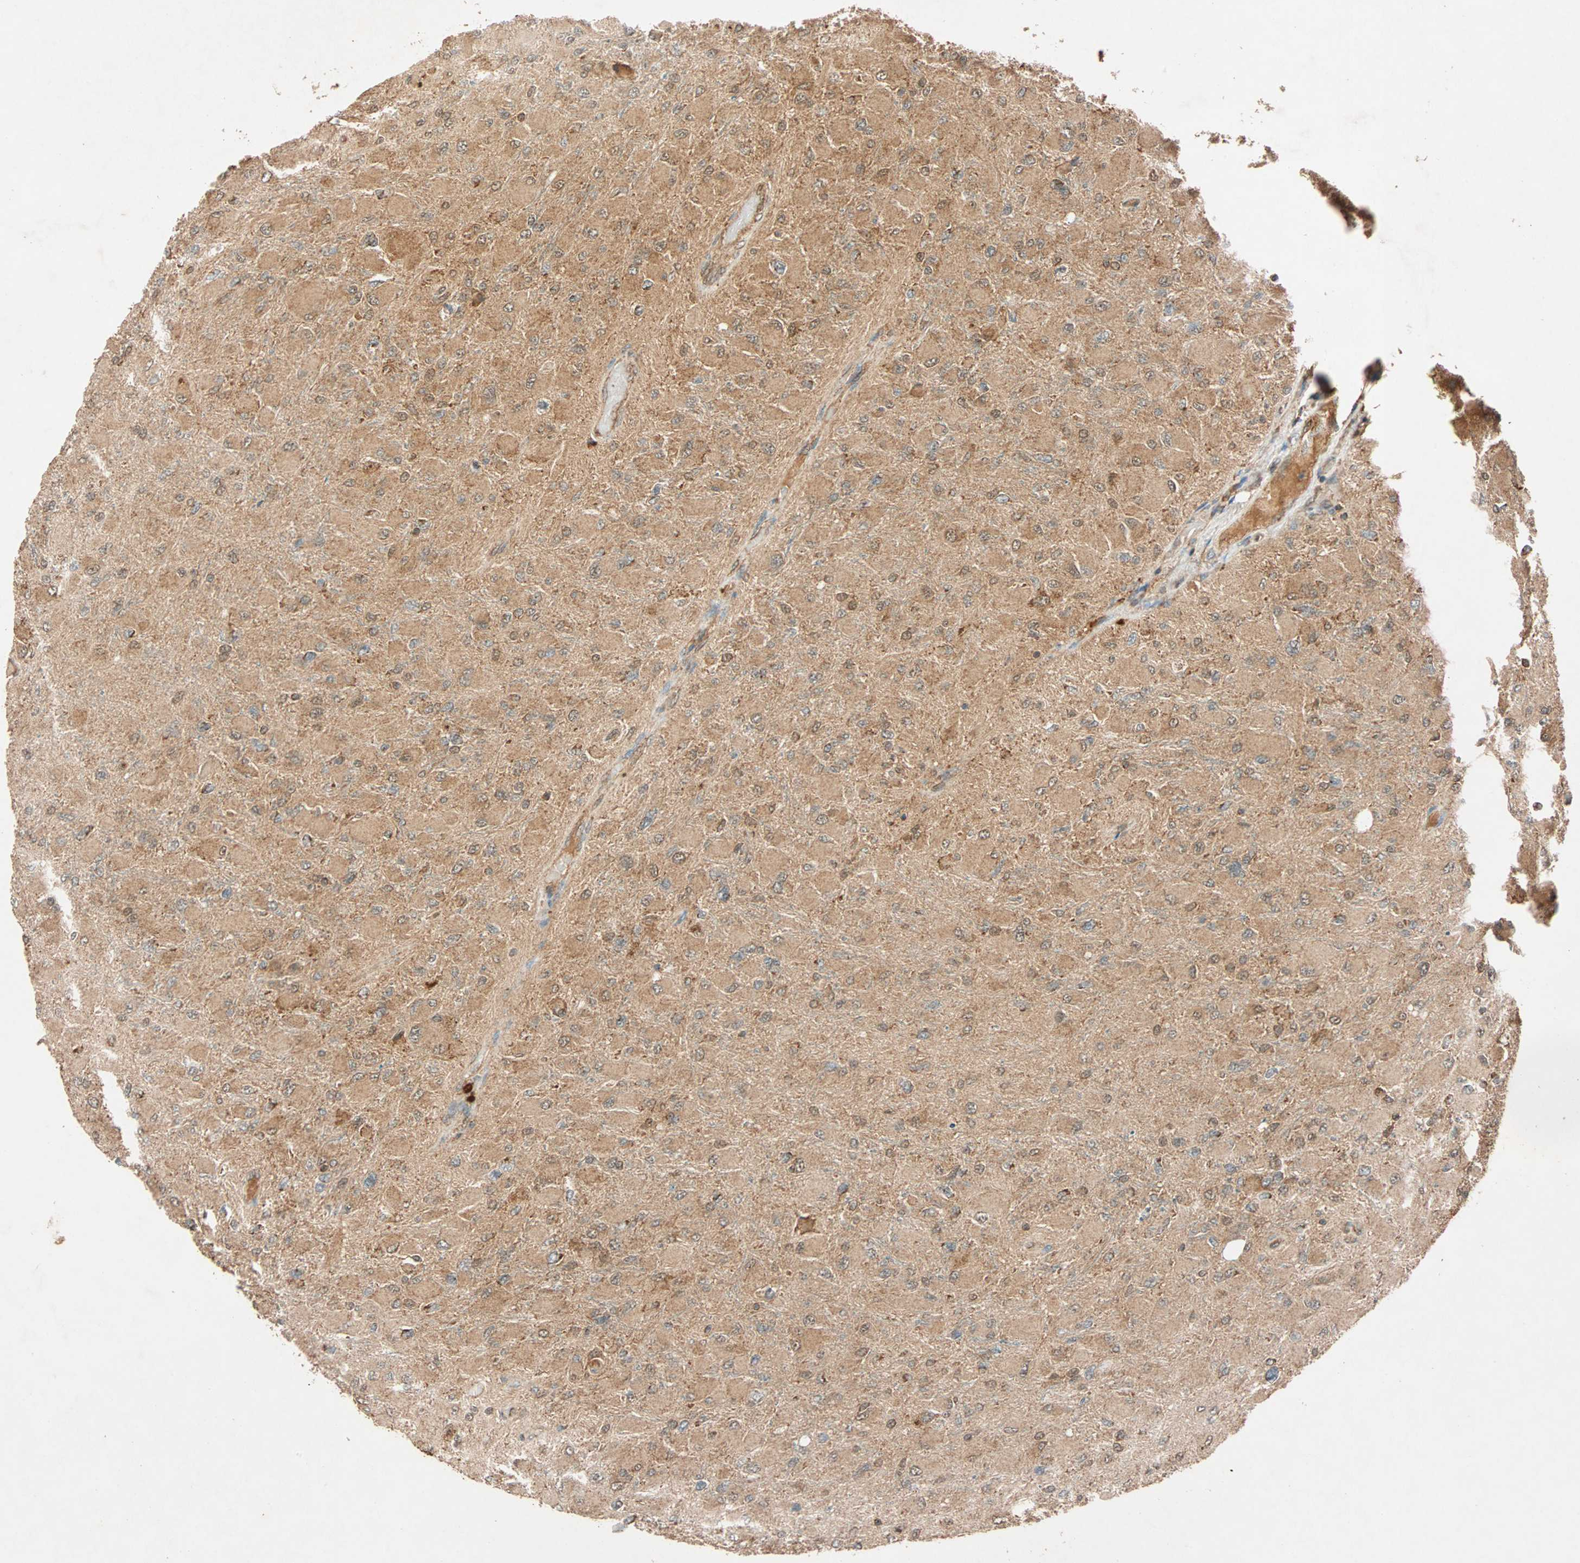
{"staining": {"intensity": "moderate", "quantity": ">75%", "location": "cytoplasmic/membranous"}, "tissue": "glioma", "cell_type": "Tumor cells", "image_type": "cancer", "snomed": [{"axis": "morphology", "description": "Glioma, malignant, High grade"}, {"axis": "topography", "description": "Cerebral cortex"}], "caption": "Immunohistochemistry (IHC) of human malignant glioma (high-grade) reveals medium levels of moderate cytoplasmic/membranous expression in about >75% of tumor cells.", "gene": "MAPK1", "patient": {"sex": "female", "age": 36}}